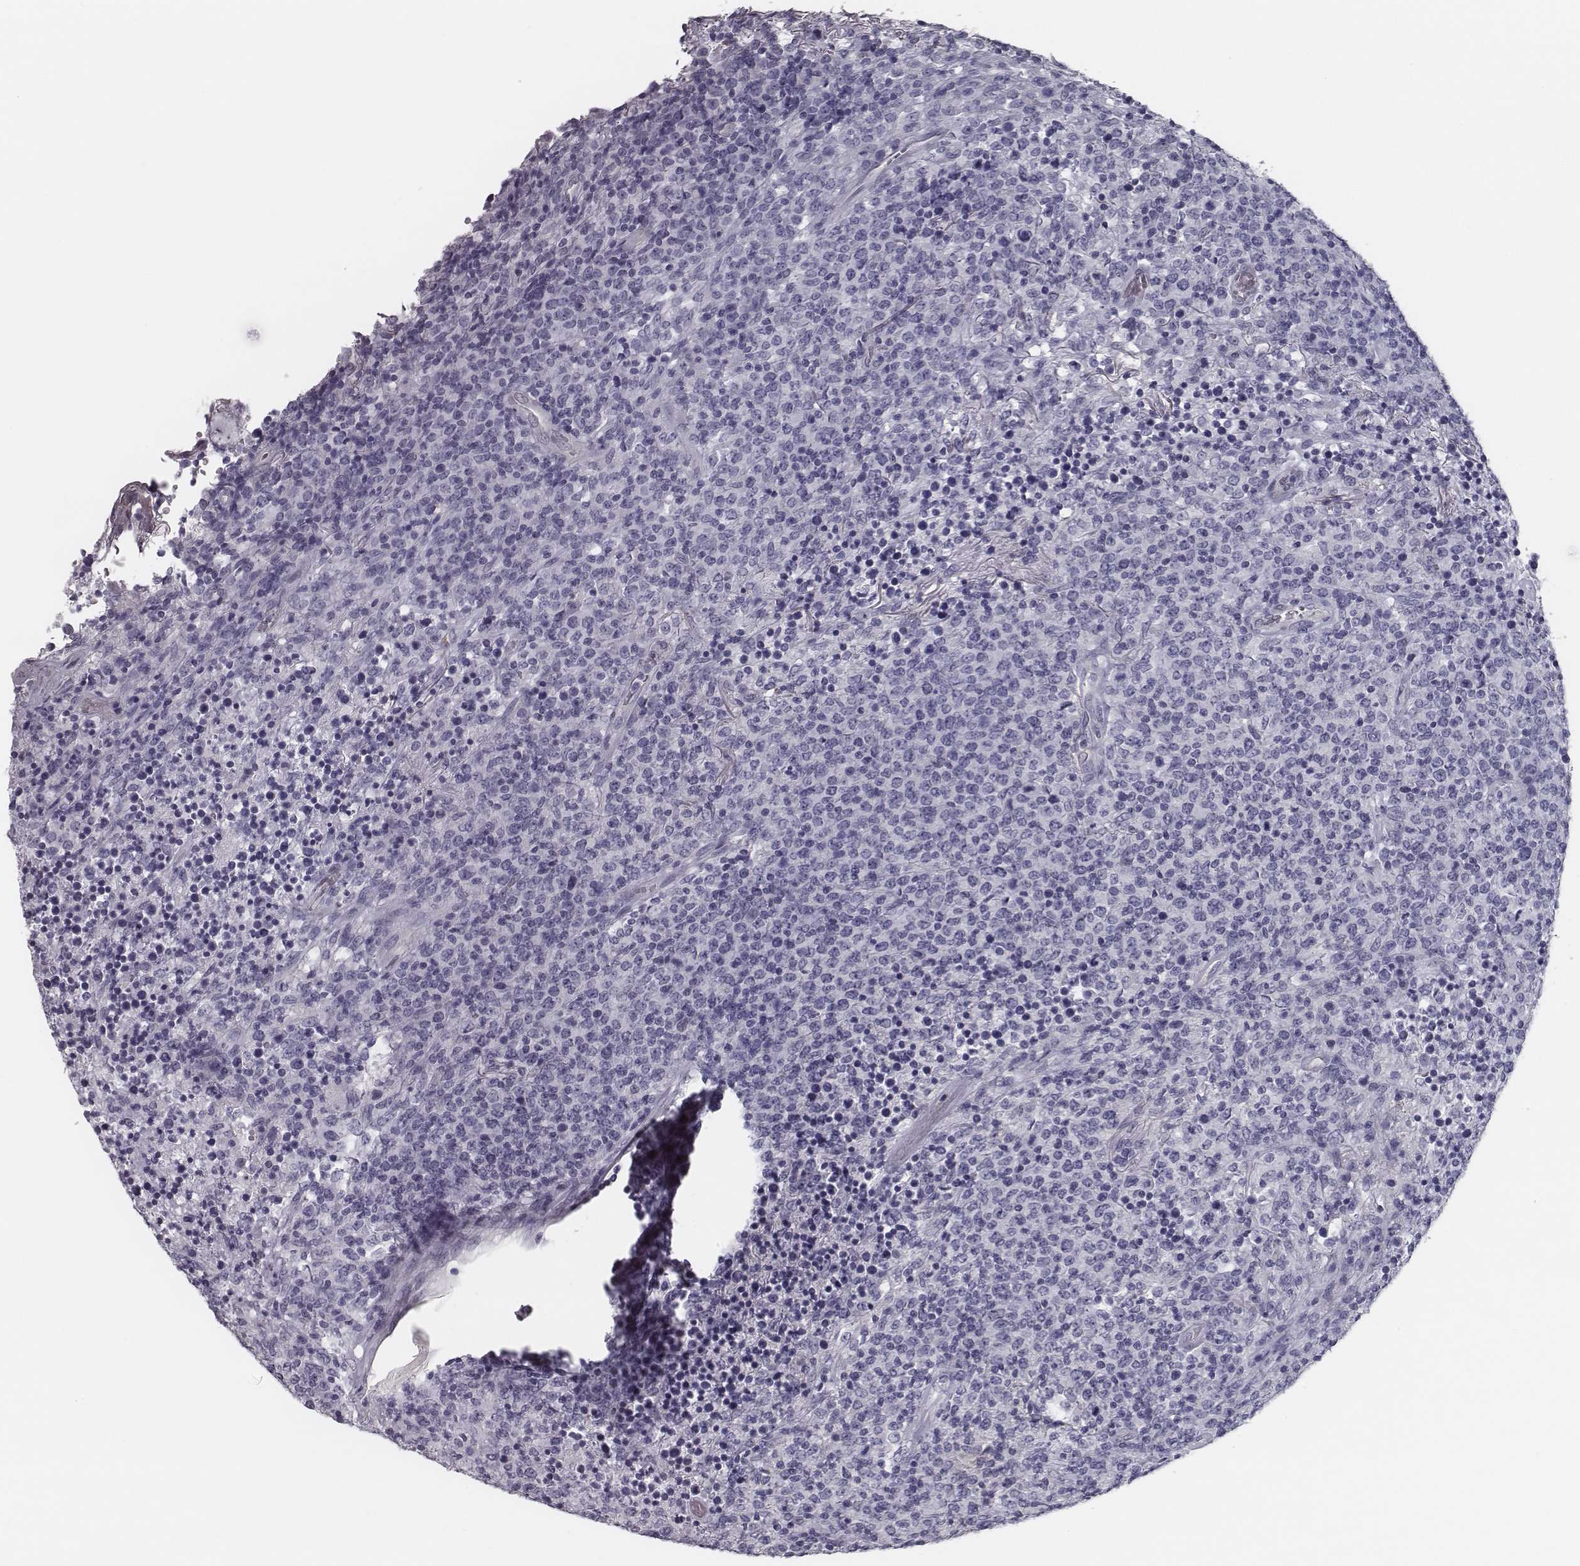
{"staining": {"intensity": "negative", "quantity": "none", "location": "none"}, "tissue": "lymphoma", "cell_type": "Tumor cells", "image_type": "cancer", "snomed": [{"axis": "morphology", "description": "Malignant lymphoma, non-Hodgkin's type, High grade"}, {"axis": "topography", "description": "Lung"}], "caption": "Protein analysis of lymphoma reveals no significant staining in tumor cells.", "gene": "ISYNA1", "patient": {"sex": "male", "age": 79}}